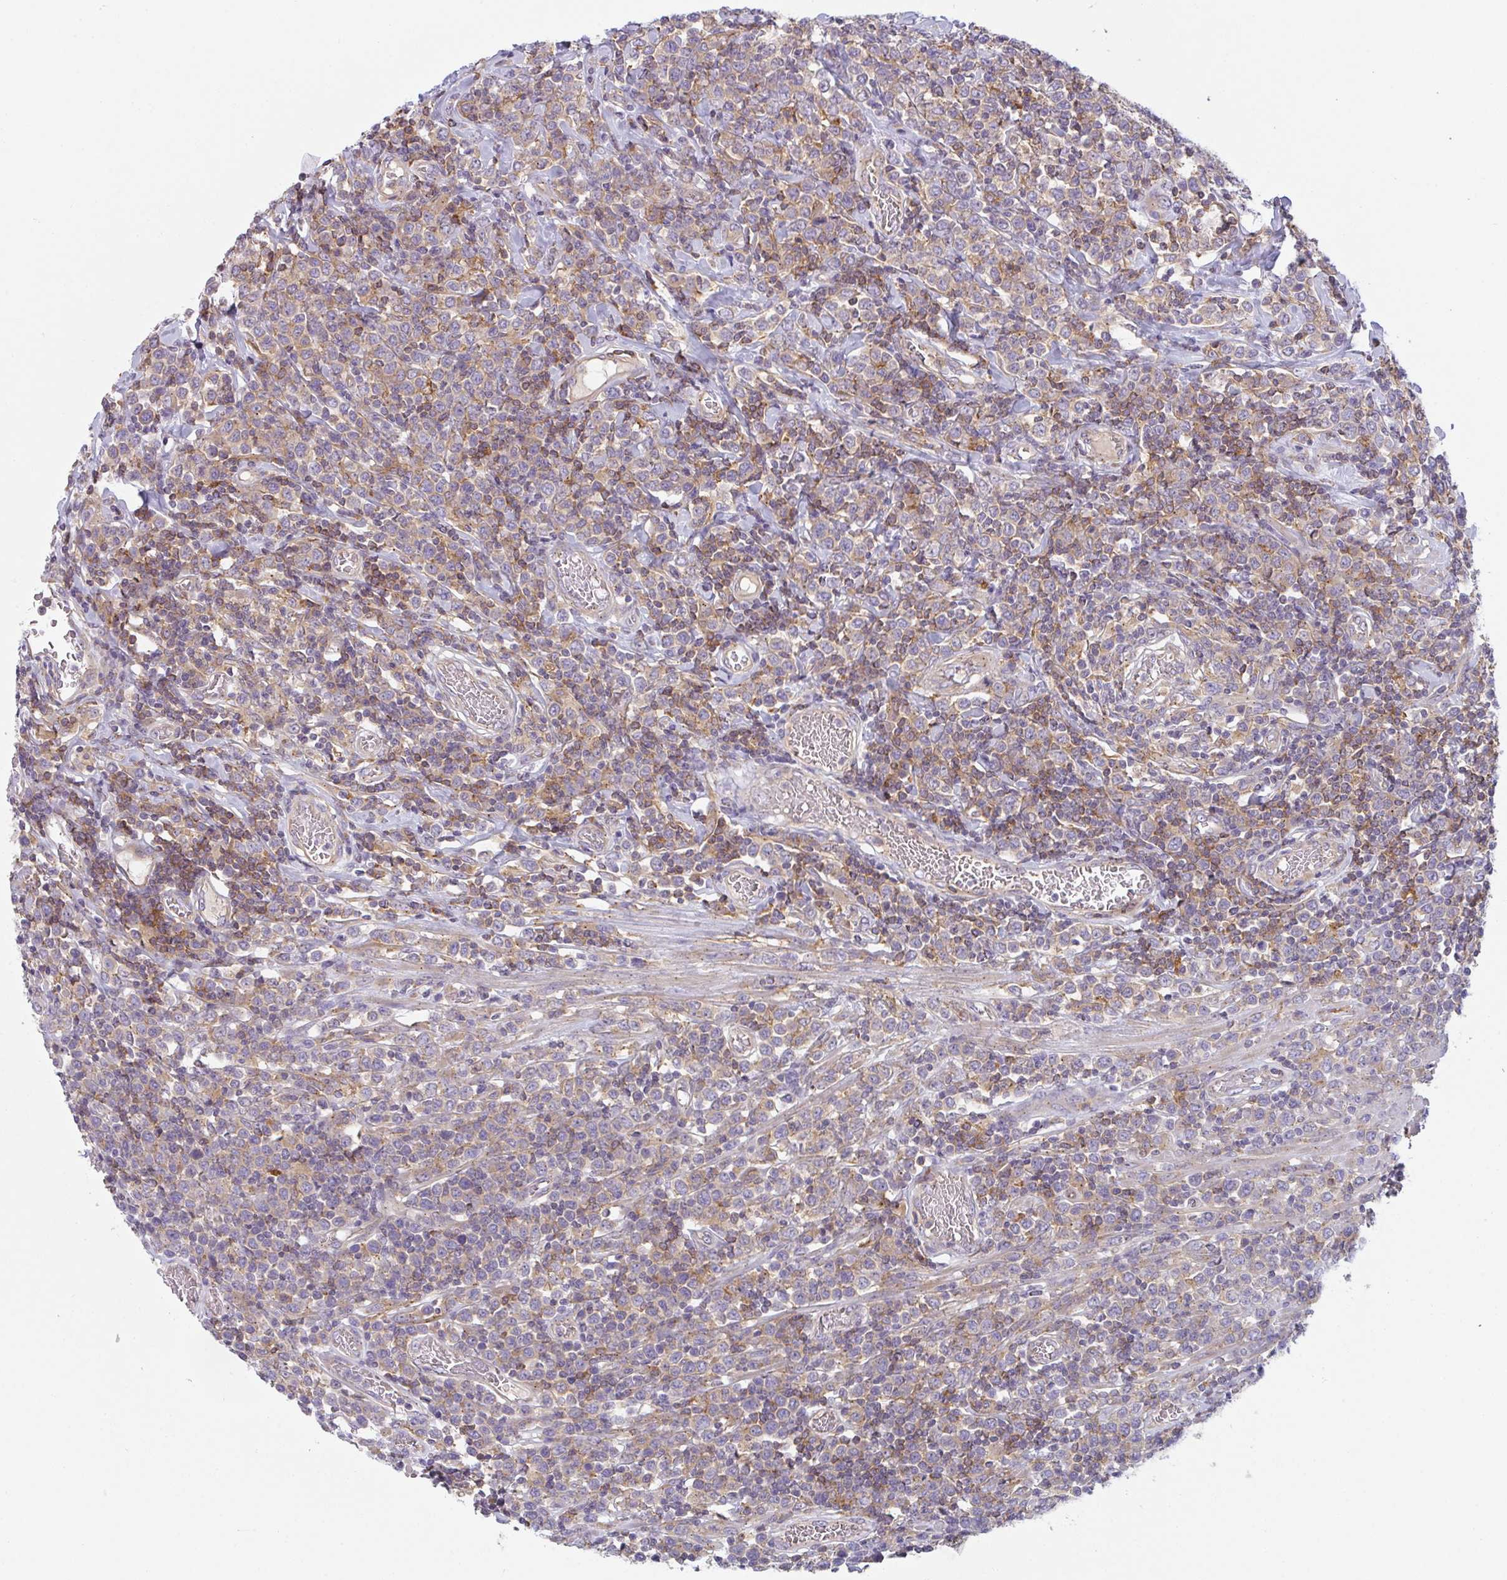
{"staining": {"intensity": "weak", "quantity": "25%-75%", "location": "cytoplasmic/membranous"}, "tissue": "lymphoma", "cell_type": "Tumor cells", "image_type": "cancer", "snomed": [{"axis": "morphology", "description": "Malignant lymphoma, non-Hodgkin's type, High grade"}, {"axis": "topography", "description": "Soft tissue"}], "caption": "Brown immunohistochemical staining in lymphoma displays weak cytoplasmic/membranous expression in about 25%-75% of tumor cells.", "gene": "SNX5", "patient": {"sex": "female", "age": 56}}